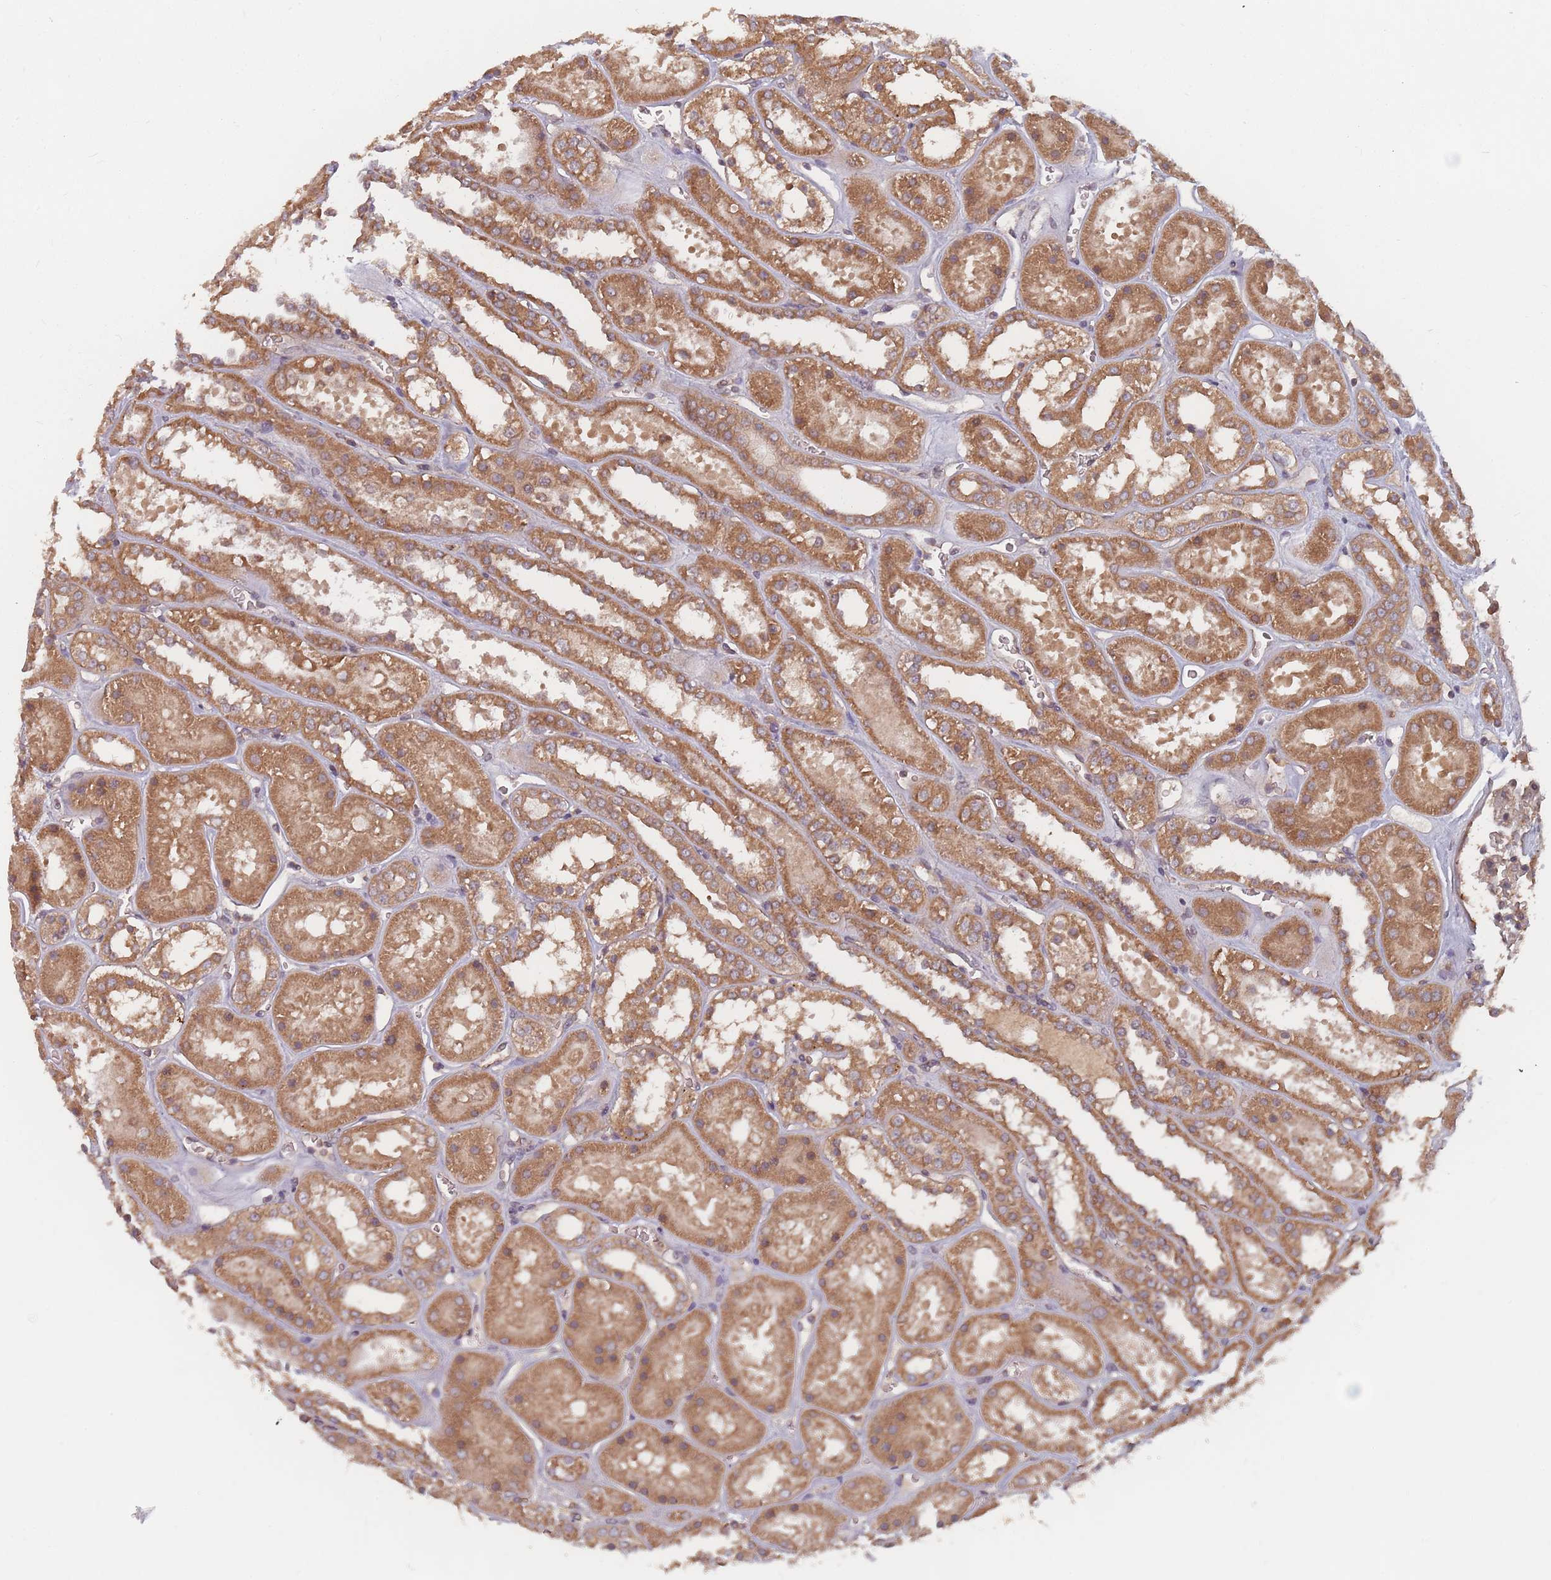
{"staining": {"intensity": "moderate", "quantity": ">75%", "location": "cytoplasmic/membranous"}, "tissue": "kidney", "cell_type": "Cells in tubules", "image_type": "normal", "snomed": [{"axis": "morphology", "description": "Normal tissue, NOS"}, {"axis": "topography", "description": "Kidney"}], "caption": "A brown stain shows moderate cytoplasmic/membranous staining of a protein in cells in tubules of unremarkable kidney. The protein is stained brown, and the nuclei are stained in blue (DAB (3,3'-diaminobenzidine) IHC with brightfield microscopy, high magnification).", "gene": "C3orf14", "patient": {"sex": "female", "age": 41}}